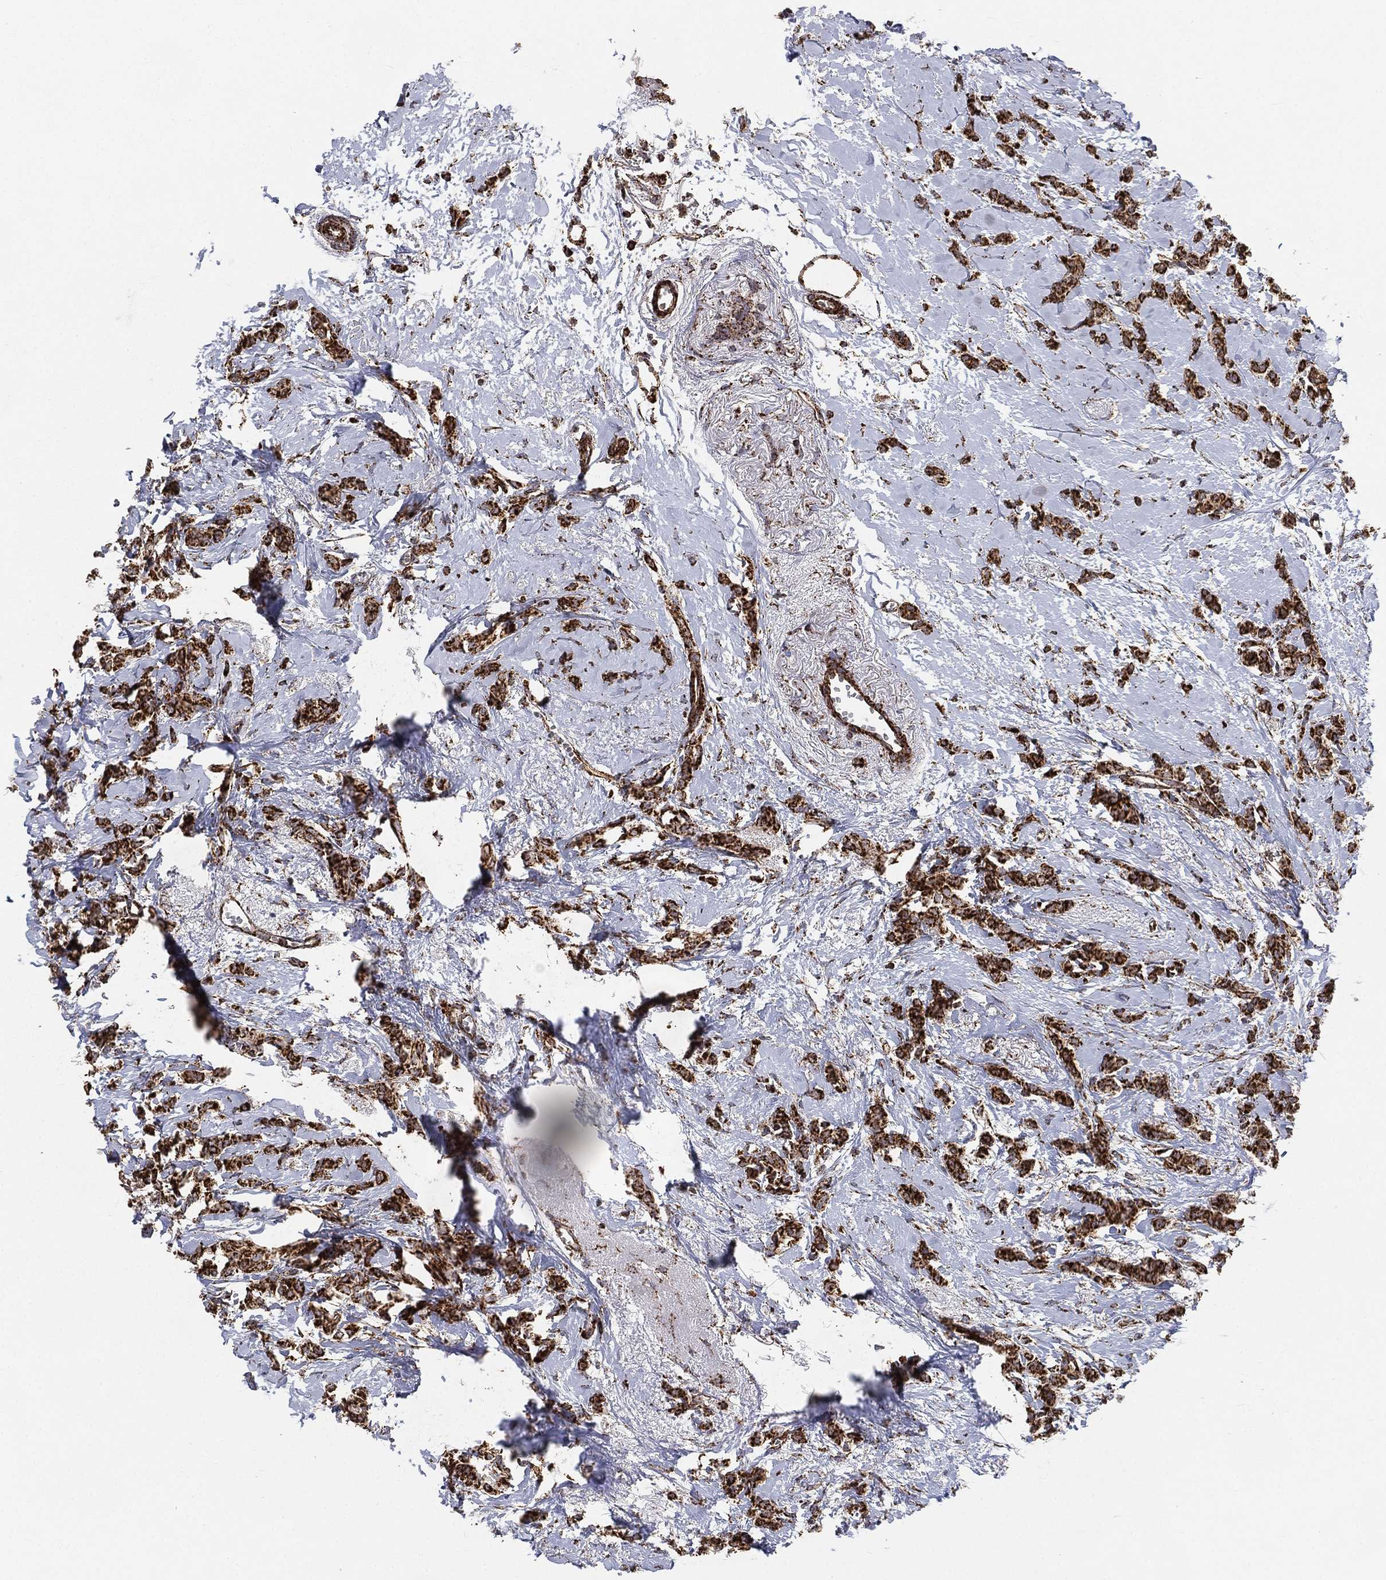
{"staining": {"intensity": "strong", "quantity": ">75%", "location": "cytoplasmic/membranous"}, "tissue": "breast cancer", "cell_type": "Tumor cells", "image_type": "cancer", "snomed": [{"axis": "morphology", "description": "Duct carcinoma"}, {"axis": "topography", "description": "Breast"}], "caption": "Human breast infiltrating ductal carcinoma stained for a protein (brown) exhibits strong cytoplasmic/membranous positive expression in approximately >75% of tumor cells.", "gene": "SLC38A7", "patient": {"sex": "female", "age": 85}}